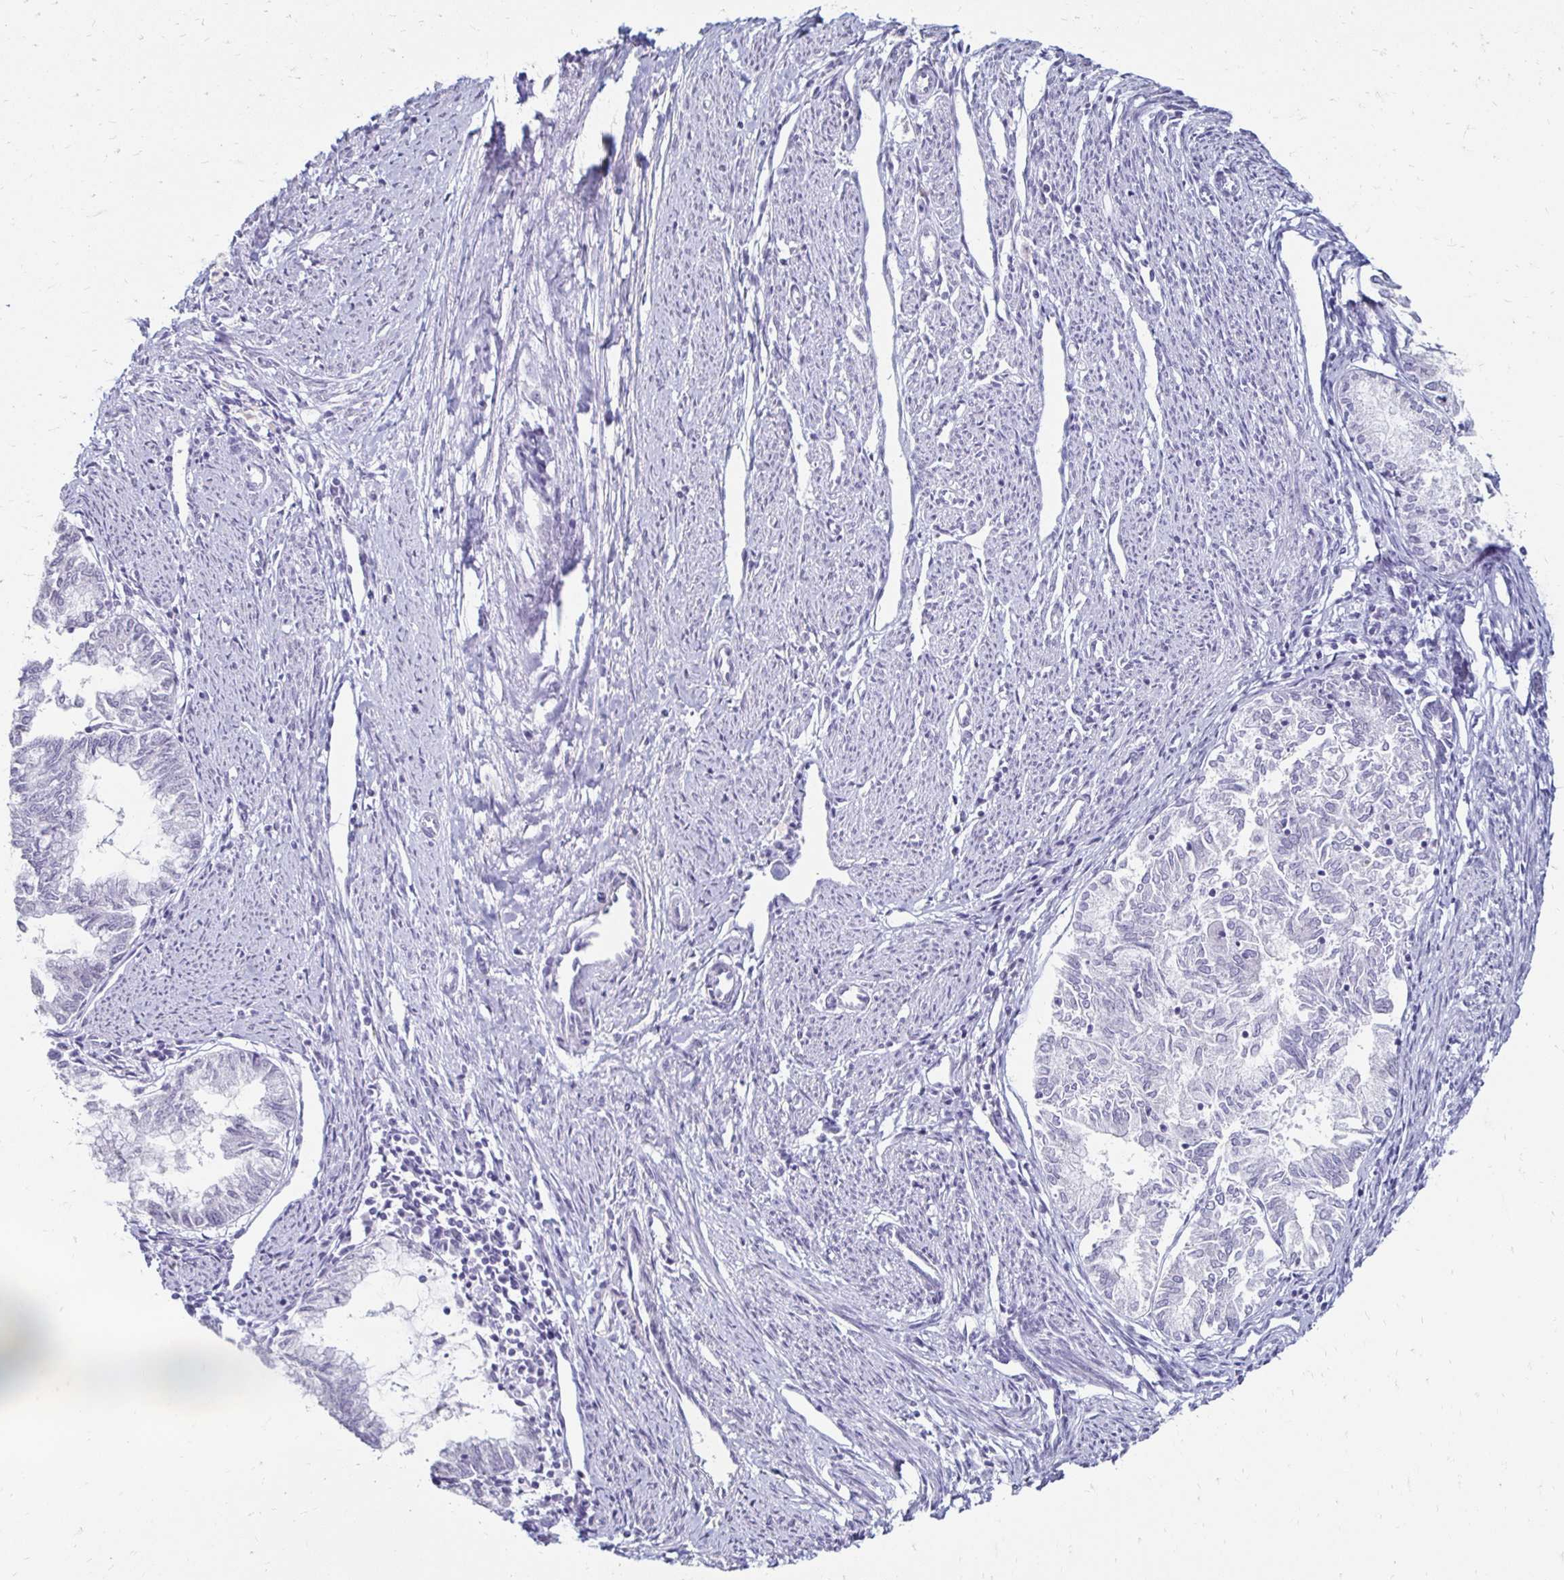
{"staining": {"intensity": "negative", "quantity": "none", "location": "none"}, "tissue": "endometrial cancer", "cell_type": "Tumor cells", "image_type": "cancer", "snomed": [{"axis": "morphology", "description": "Adenocarcinoma, NOS"}, {"axis": "topography", "description": "Endometrium"}], "caption": "DAB (3,3'-diaminobenzidine) immunohistochemical staining of human adenocarcinoma (endometrial) reveals no significant positivity in tumor cells. (Immunohistochemistry, brightfield microscopy, high magnification).", "gene": "TOMM34", "patient": {"sex": "female", "age": 79}}